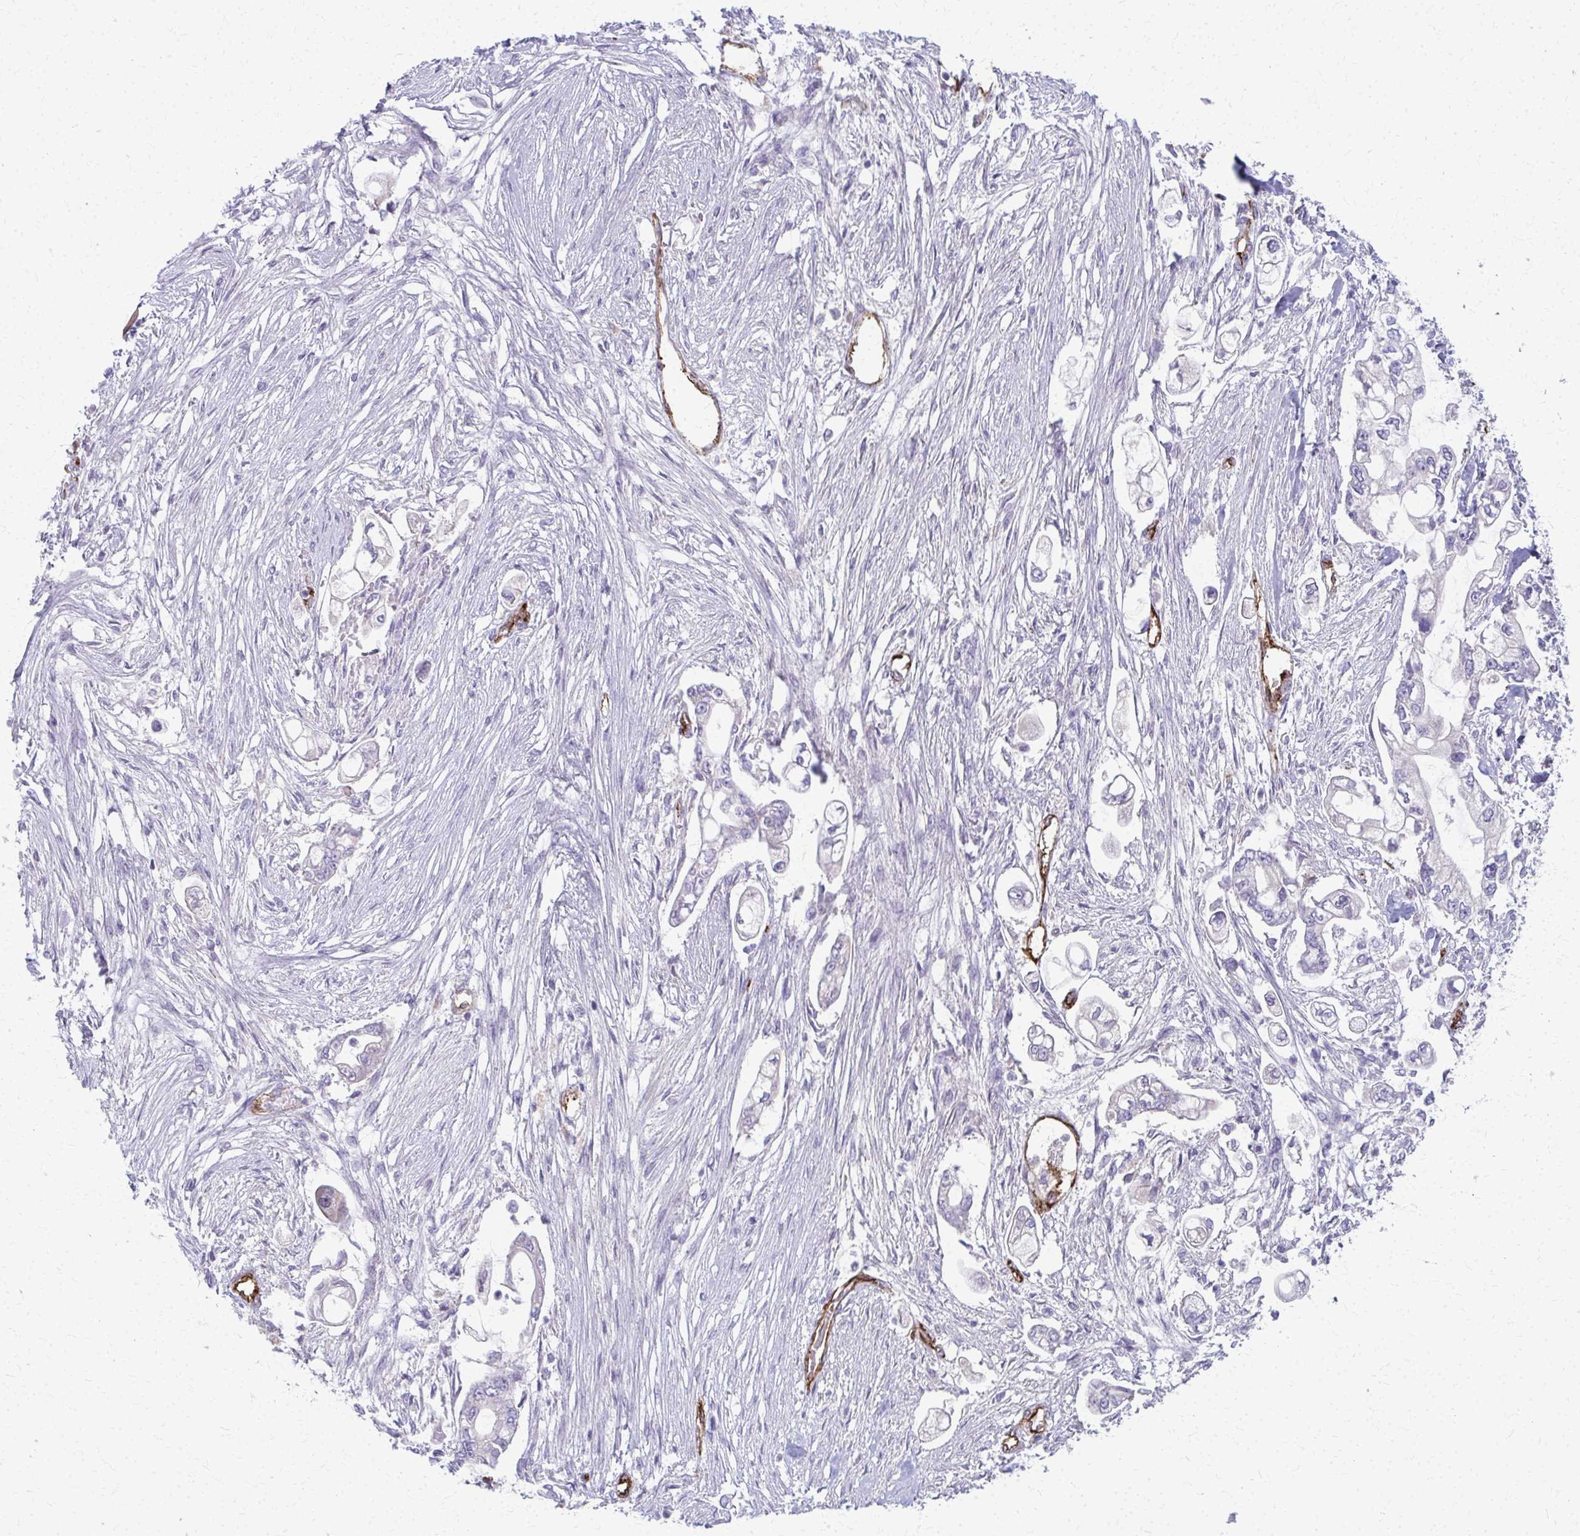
{"staining": {"intensity": "negative", "quantity": "none", "location": "none"}, "tissue": "pancreatic cancer", "cell_type": "Tumor cells", "image_type": "cancer", "snomed": [{"axis": "morphology", "description": "Adenocarcinoma, NOS"}, {"axis": "topography", "description": "Pancreas"}], "caption": "Pancreatic cancer (adenocarcinoma) was stained to show a protein in brown. There is no significant expression in tumor cells.", "gene": "ADIPOQ", "patient": {"sex": "female", "age": 69}}